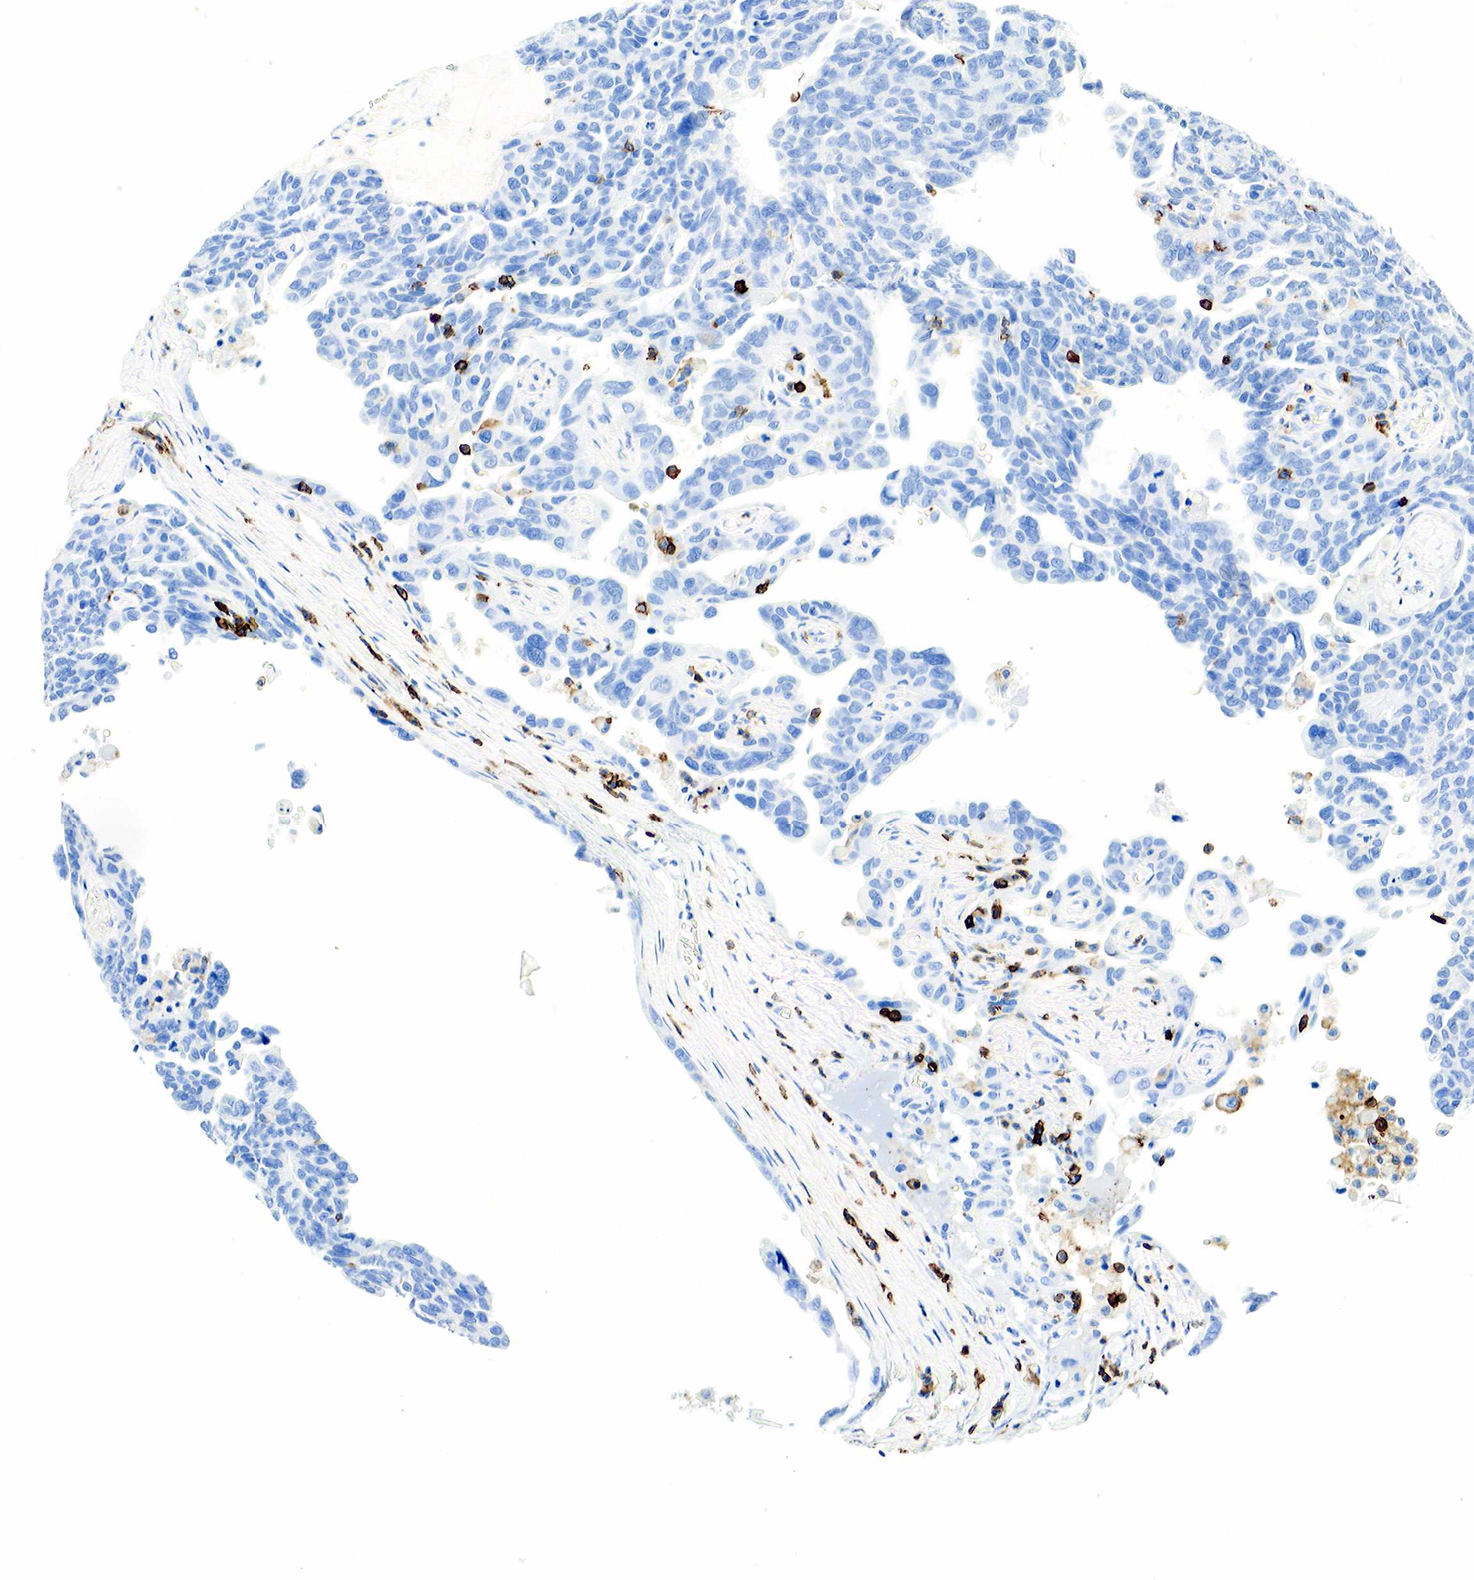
{"staining": {"intensity": "negative", "quantity": "none", "location": "none"}, "tissue": "ovarian cancer", "cell_type": "Tumor cells", "image_type": "cancer", "snomed": [{"axis": "morphology", "description": "Cystadenocarcinoma, serous, NOS"}, {"axis": "topography", "description": "Ovary"}], "caption": "Tumor cells show no significant protein positivity in ovarian serous cystadenocarcinoma.", "gene": "PTPRC", "patient": {"sex": "female", "age": 64}}